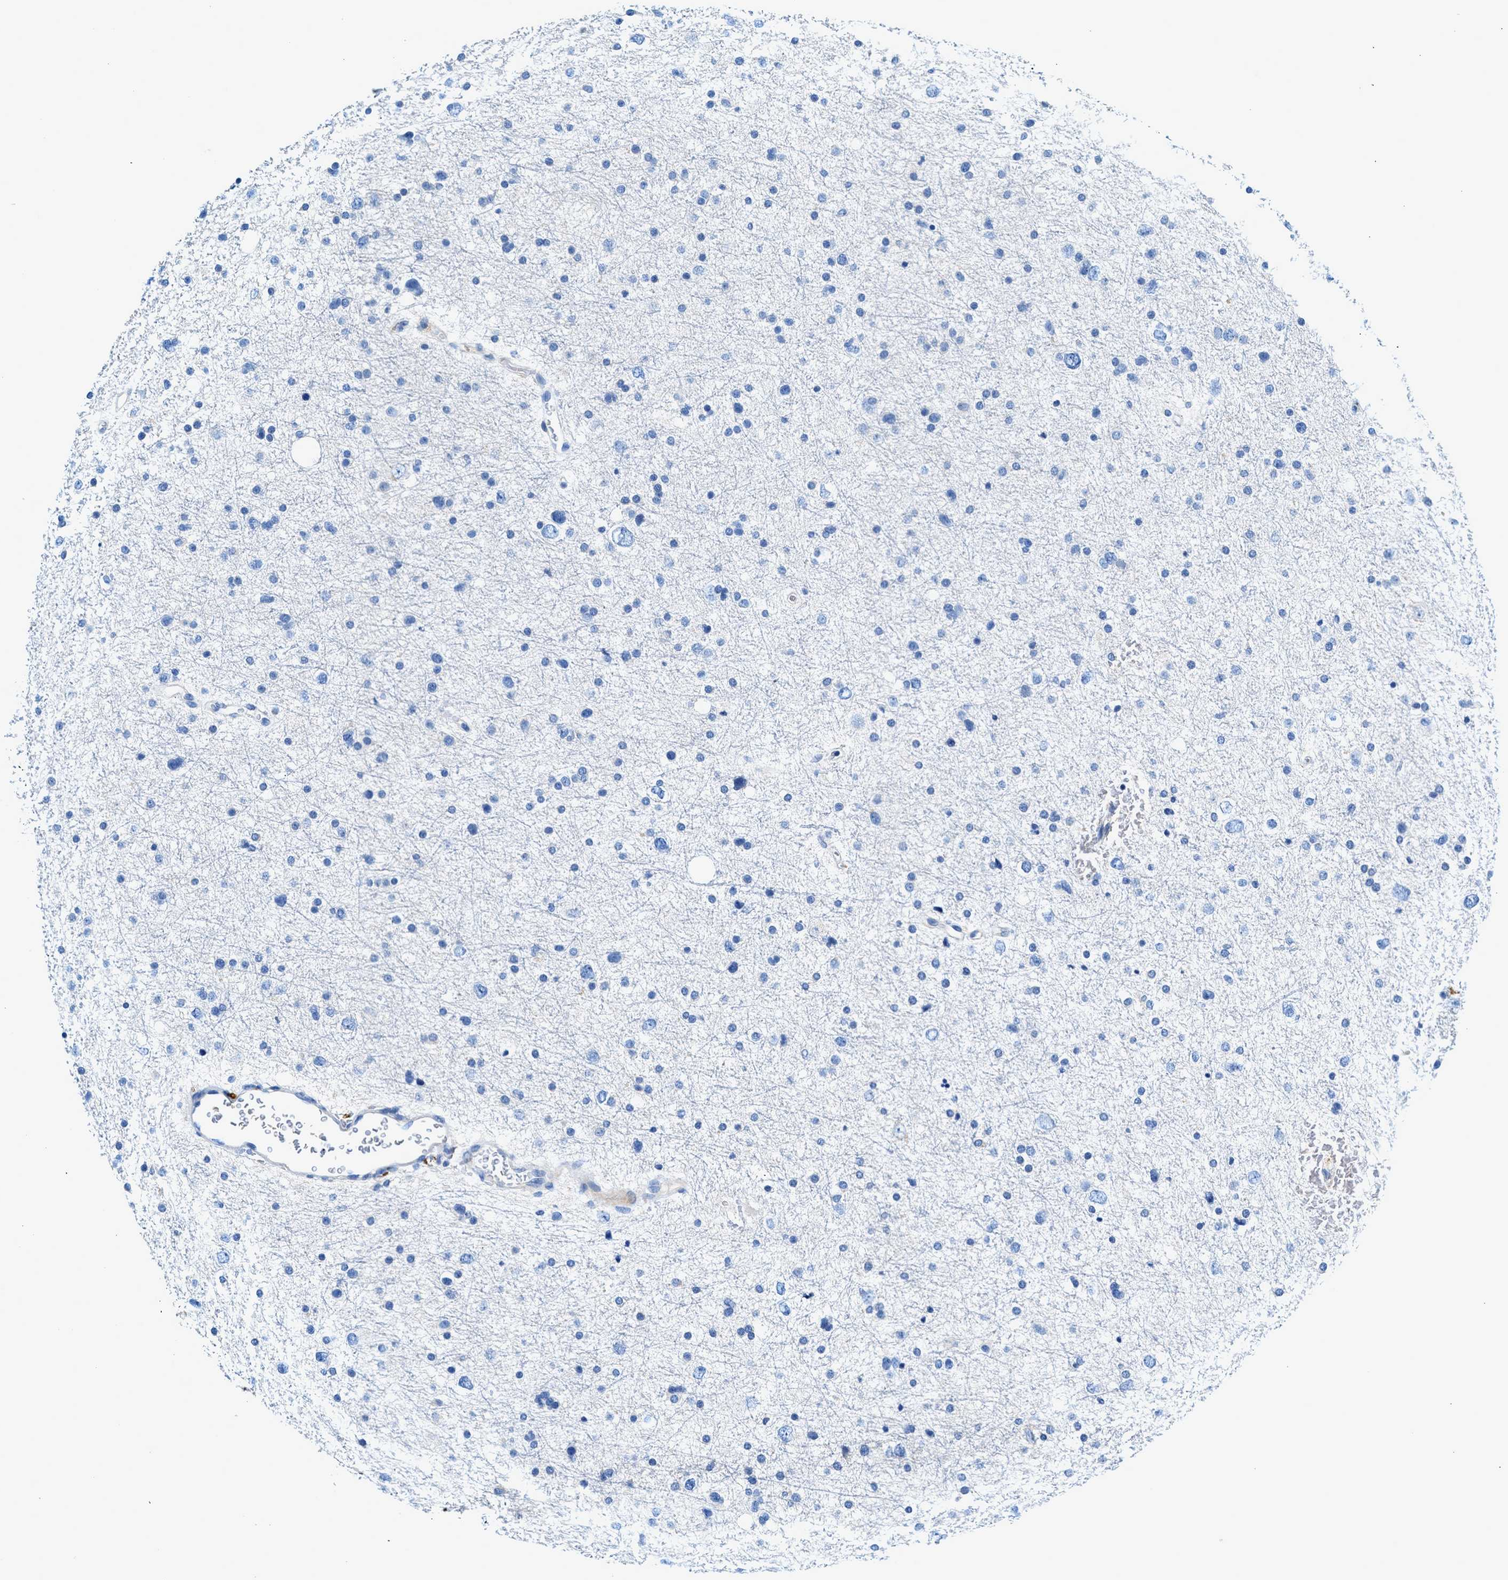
{"staining": {"intensity": "negative", "quantity": "none", "location": "none"}, "tissue": "glioma", "cell_type": "Tumor cells", "image_type": "cancer", "snomed": [{"axis": "morphology", "description": "Glioma, malignant, Low grade"}, {"axis": "topography", "description": "Brain"}], "caption": "Malignant glioma (low-grade) stained for a protein using IHC shows no expression tumor cells.", "gene": "RWDD2B", "patient": {"sex": "female", "age": 37}}